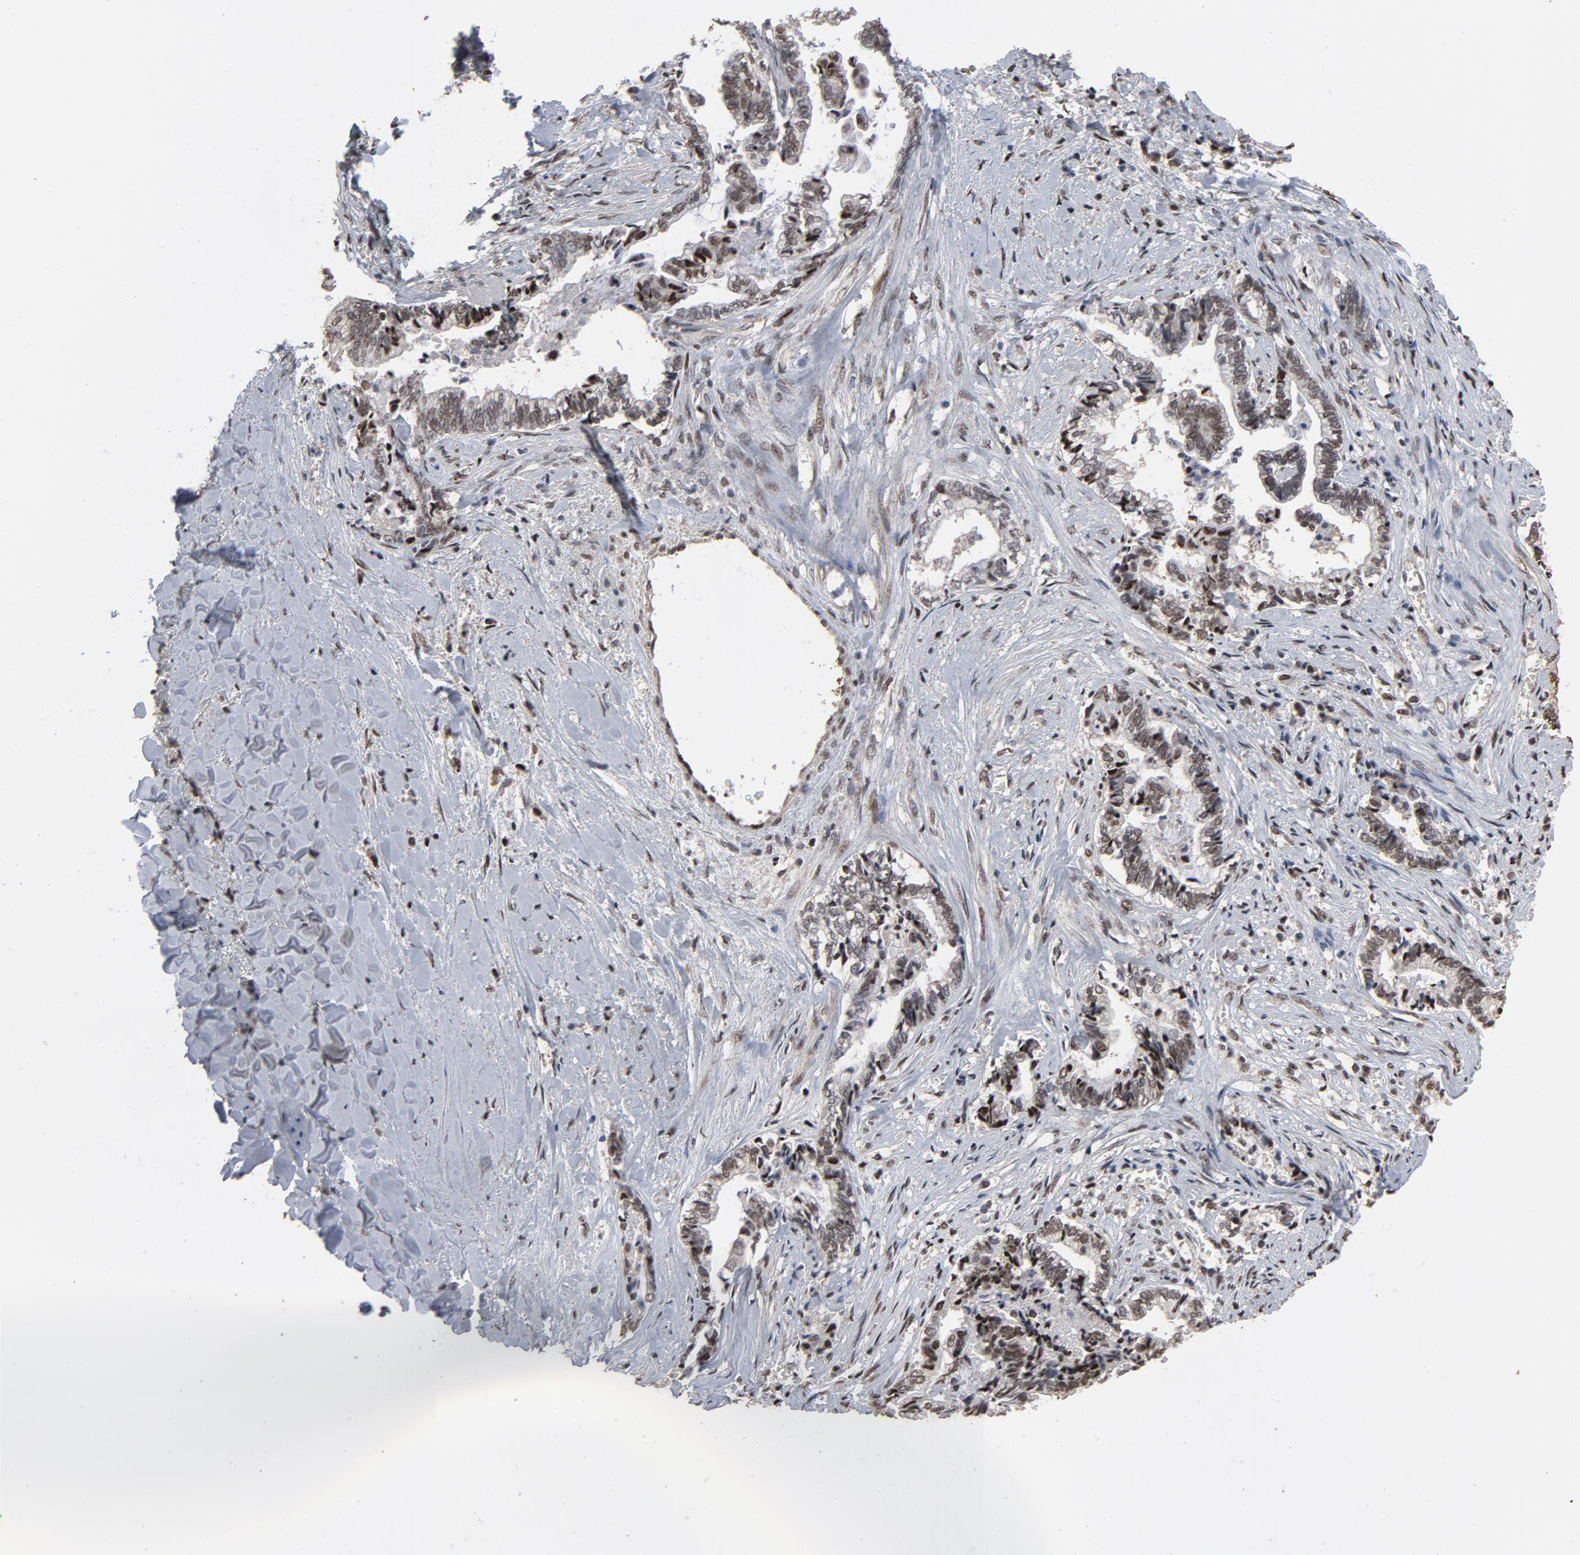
{"staining": {"intensity": "moderate", "quantity": ">75%", "location": "nuclear"}, "tissue": "liver cancer", "cell_type": "Tumor cells", "image_type": "cancer", "snomed": [{"axis": "morphology", "description": "Cholangiocarcinoma"}, {"axis": "topography", "description": "Liver"}], "caption": "Immunohistochemistry photomicrograph of liver cancer stained for a protein (brown), which demonstrates medium levels of moderate nuclear expression in approximately >75% of tumor cells.", "gene": "TP53RK", "patient": {"sex": "male", "age": 57}}